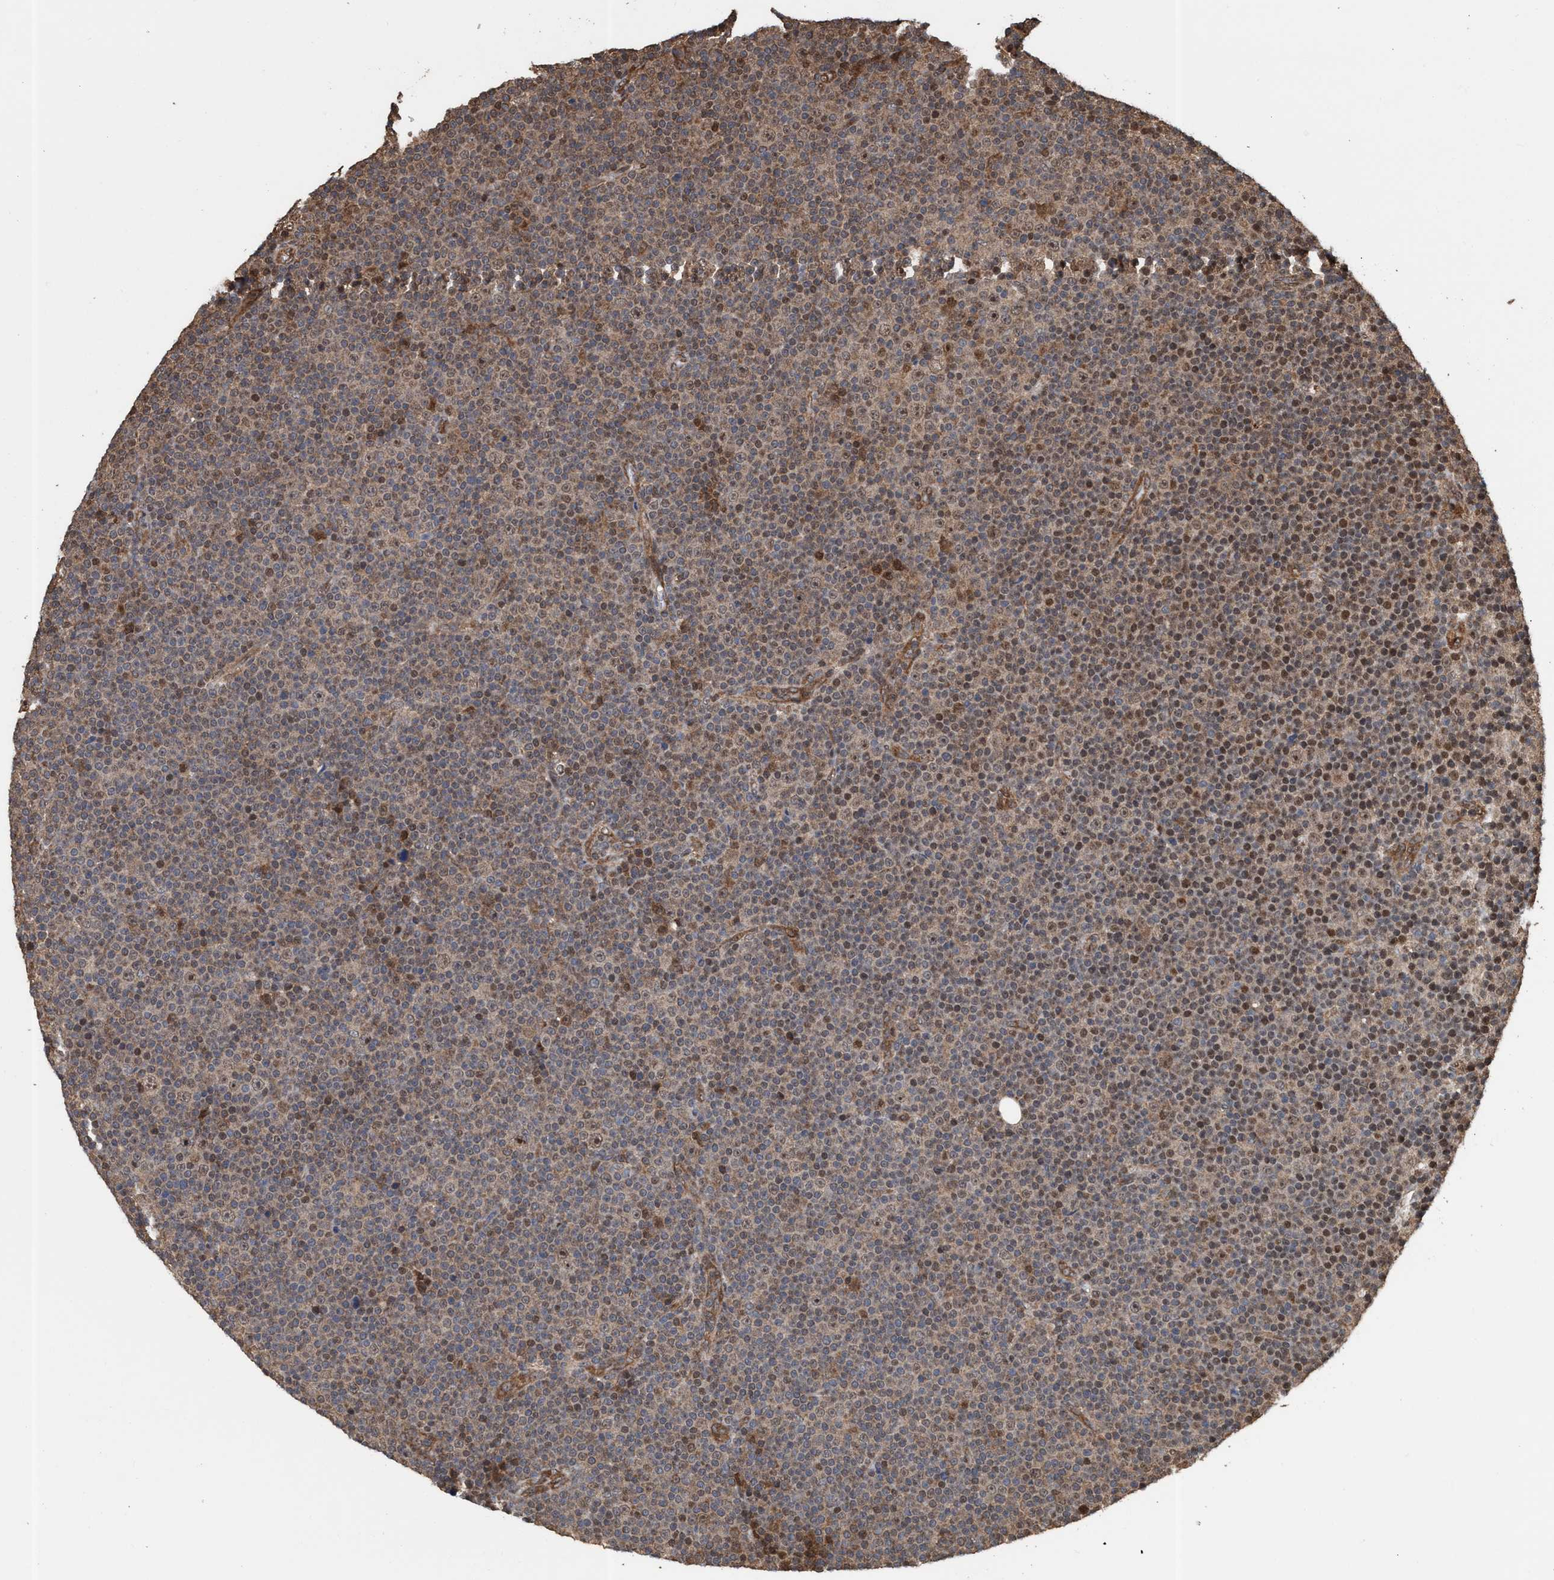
{"staining": {"intensity": "moderate", "quantity": "25%-75%", "location": "nuclear"}, "tissue": "lymphoma", "cell_type": "Tumor cells", "image_type": "cancer", "snomed": [{"axis": "morphology", "description": "Malignant lymphoma, non-Hodgkin's type, Low grade"}, {"axis": "topography", "description": "Lymph node"}], "caption": "Lymphoma tissue displays moderate nuclear staining in approximately 25%-75% of tumor cells", "gene": "TRPC7", "patient": {"sex": "female", "age": 67}}